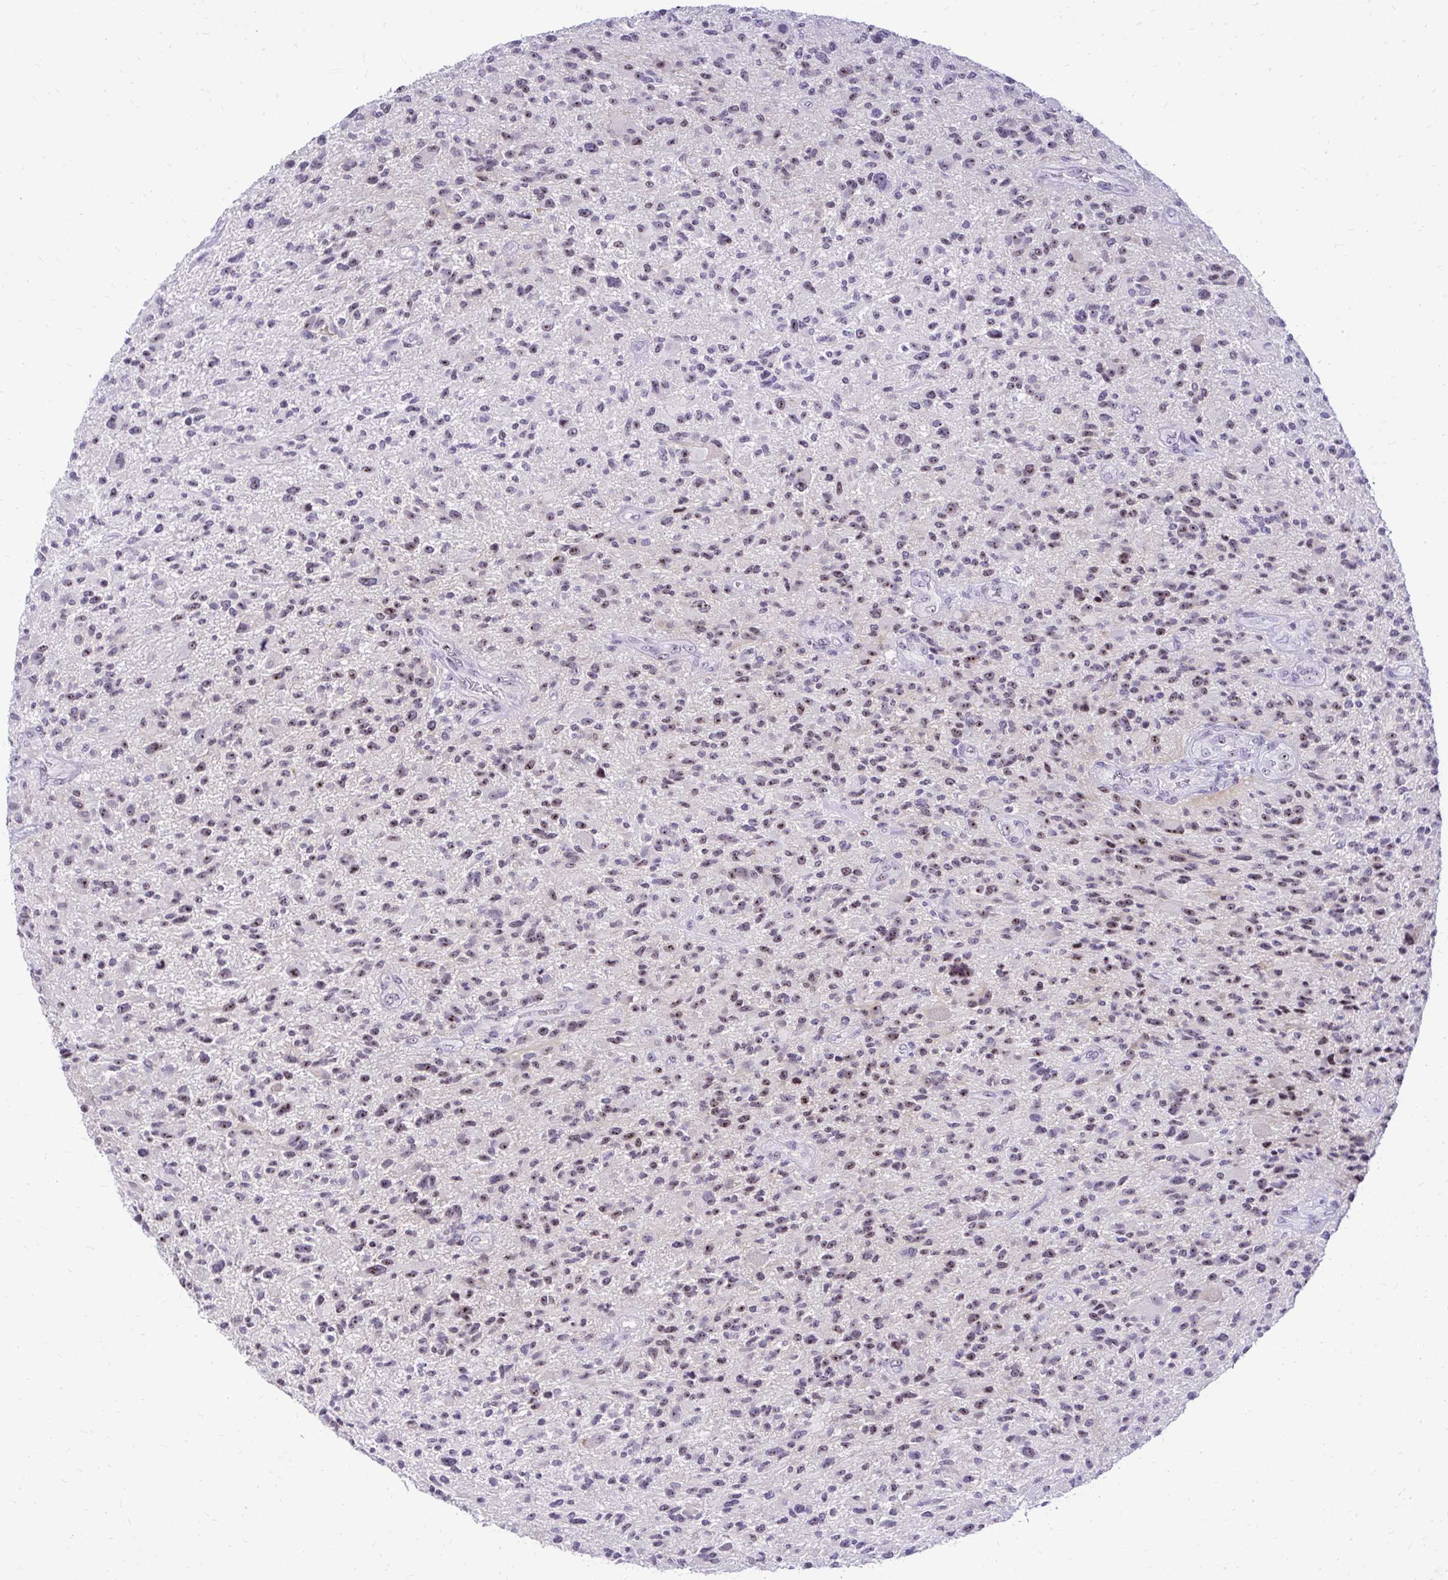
{"staining": {"intensity": "weak", "quantity": "25%-75%", "location": "nuclear"}, "tissue": "glioma", "cell_type": "Tumor cells", "image_type": "cancer", "snomed": [{"axis": "morphology", "description": "Glioma, malignant, High grade"}, {"axis": "topography", "description": "Brain"}], "caption": "An image of human malignant high-grade glioma stained for a protein displays weak nuclear brown staining in tumor cells.", "gene": "NIFK", "patient": {"sex": "male", "age": 47}}